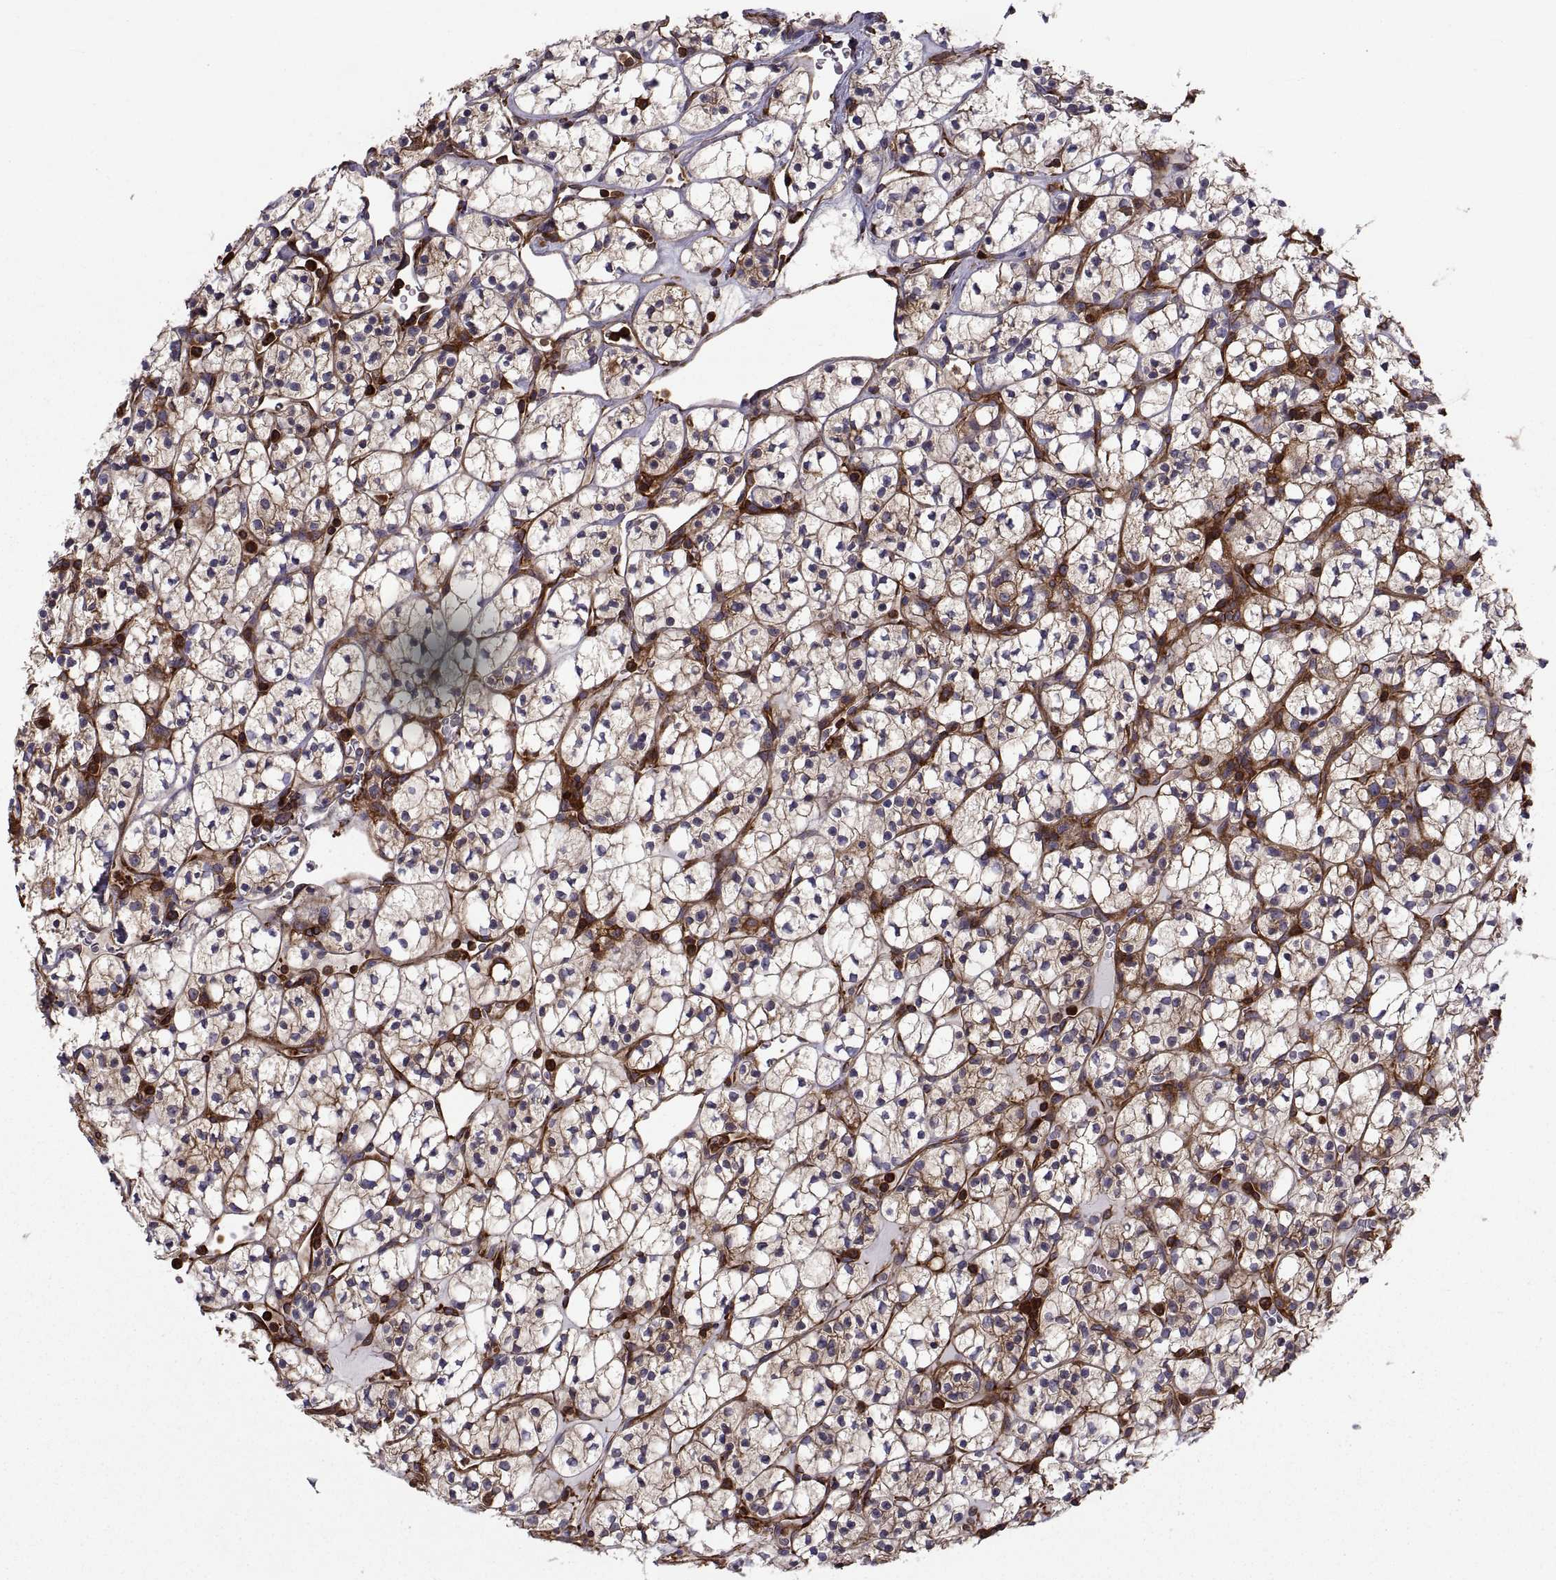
{"staining": {"intensity": "moderate", "quantity": "25%-75%", "location": "cytoplasmic/membranous"}, "tissue": "renal cancer", "cell_type": "Tumor cells", "image_type": "cancer", "snomed": [{"axis": "morphology", "description": "Adenocarcinoma, NOS"}, {"axis": "topography", "description": "Kidney"}], "caption": "Human renal cancer (adenocarcinoma) stained for a protein (brown) reveals moderate cytoplasmic/membranous positive staining in approximately 25%-75% of tumor cells.", "gene": "MYH9", "patient": {"sex": "female", "age": 89}}